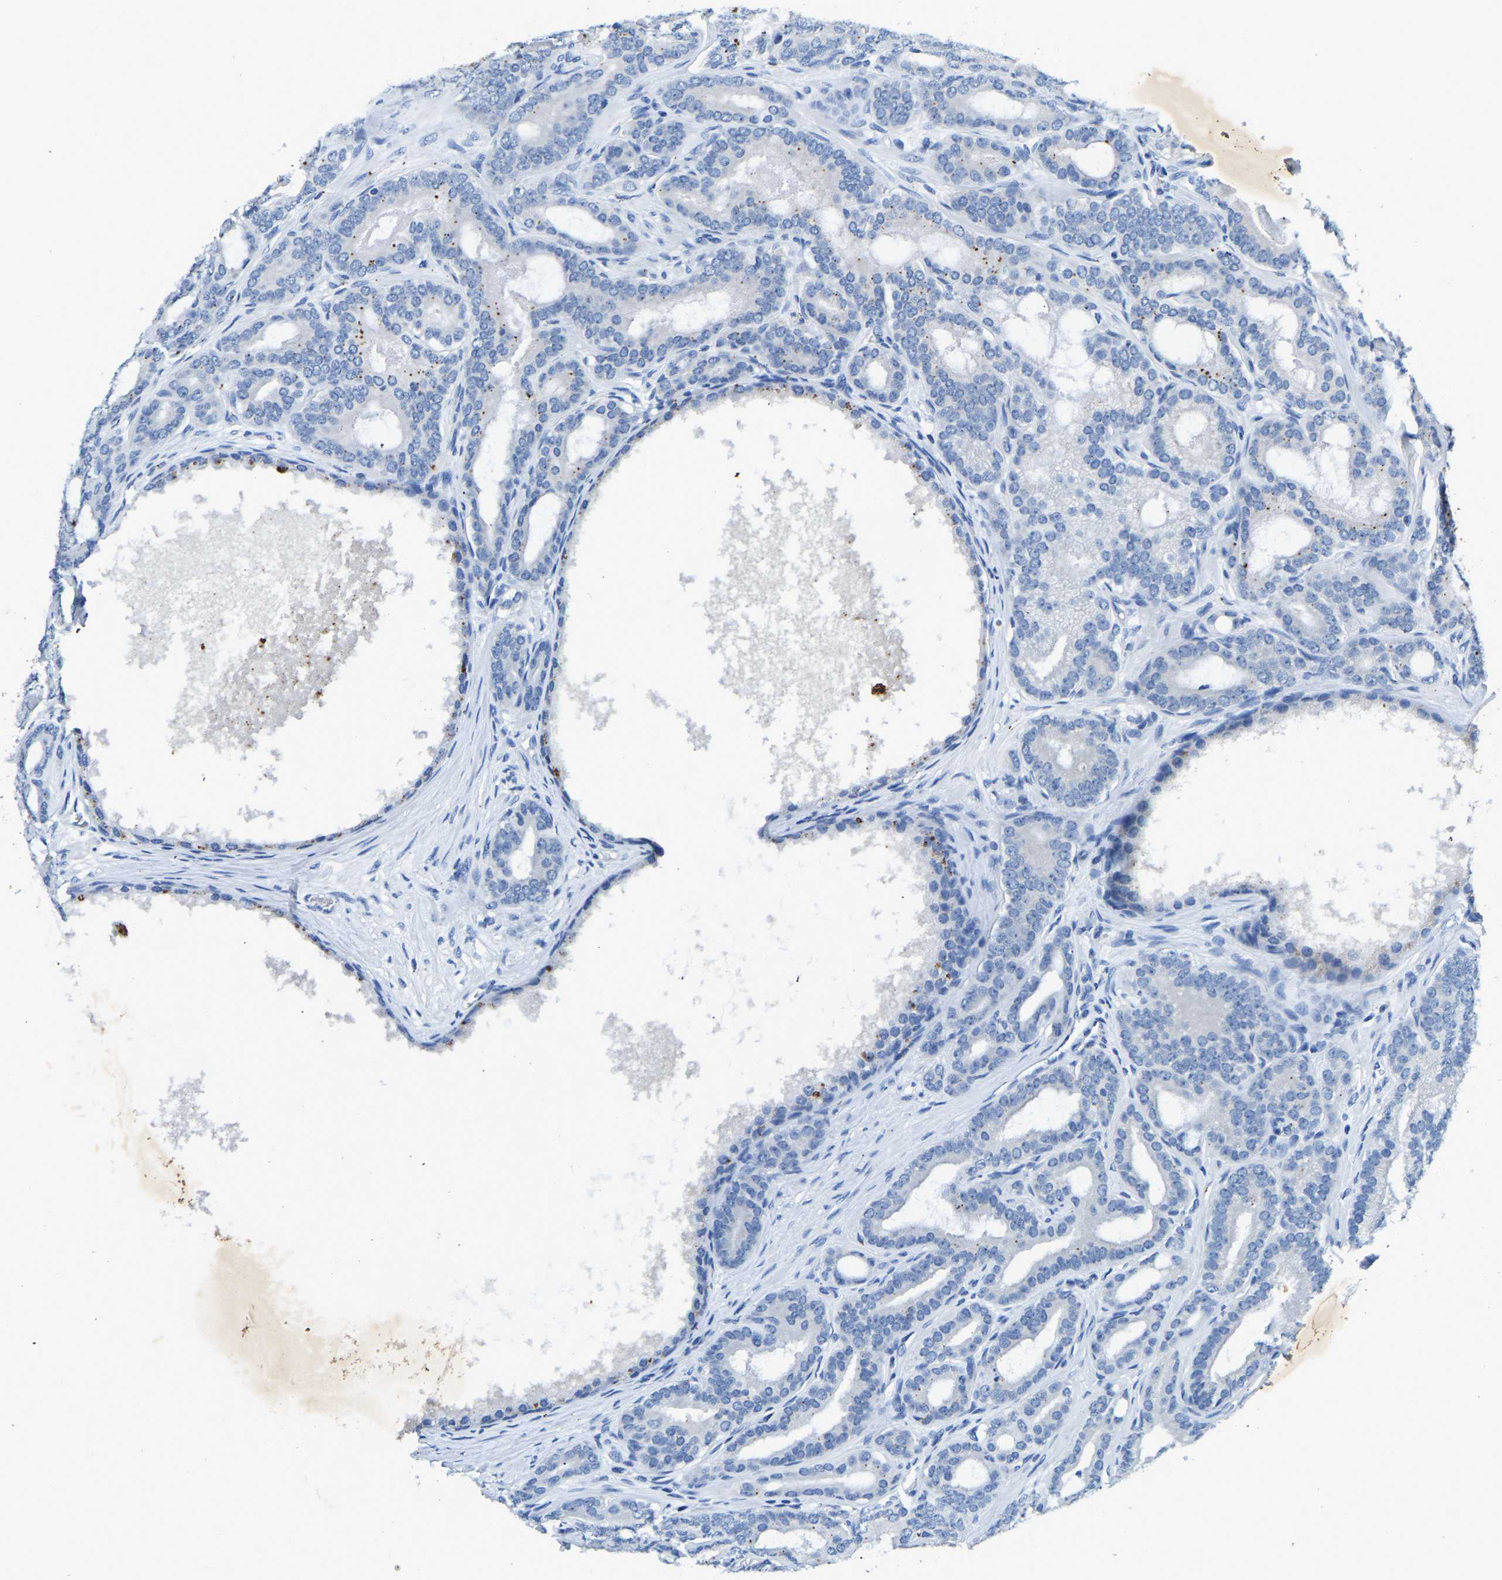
{"staining": {"intensity": "negative", "quantity": "none", "location": "none"}, "tissue": "prostate cancer", "cell_type": "Tumor cells", "image_type": "cancer", "snomed": [{"axis": "morphology", "description": "Adenocarcinoma, High grade"}, {"axis": "topography", "description": "Prostate"}], "caption": "This is an immunohistochemistry photomicrograph of prostate cancer (high-grade adenocarcinoma). There is no expression in tumor cells.", "gene": "UBN2", "patient": {"sex": "male", "age": 60}}